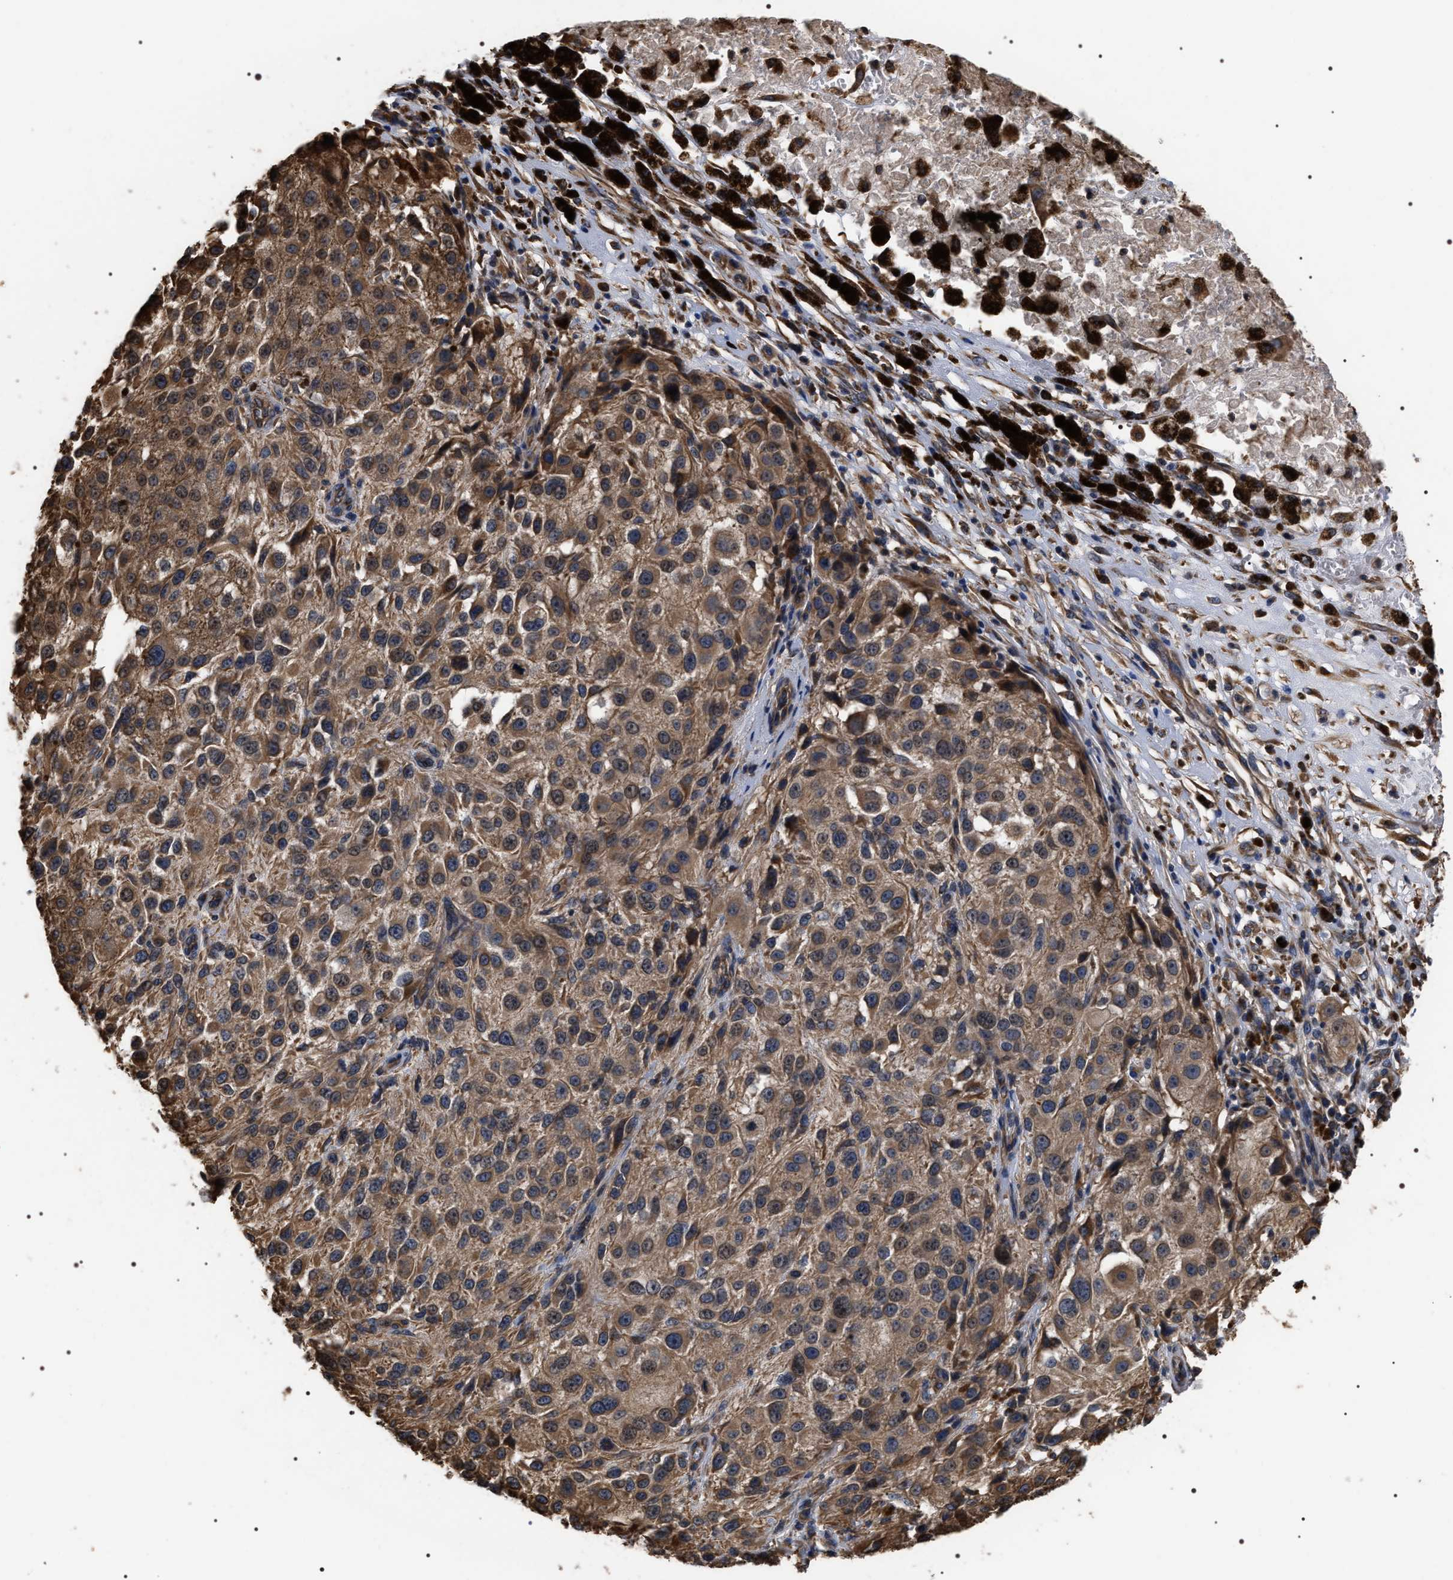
{"staining": {"intensity": "moderate", "quantity": ">75%", "location": "cytoplasmic/membranous"}, "tissue": "melanoma", "cell_type": "Tumor cells", "image_type": "cancer", "snomed": [{"axis": "morphology", "description": "Necrosis, NOS"}, {"axis": "morphology", "description": "Malignant melanoma, NOS"}, {"axis": "topography", "description": "Skin"}], "caption": "Approximately >75% of tumor cells in melanoma demonstrate moderate cytoplasmic/membranous protein expression as visualized by brown immunohistochemical staining.", "gene": "TSPAN33", "patient": {"sex": "female", "age": 87}}